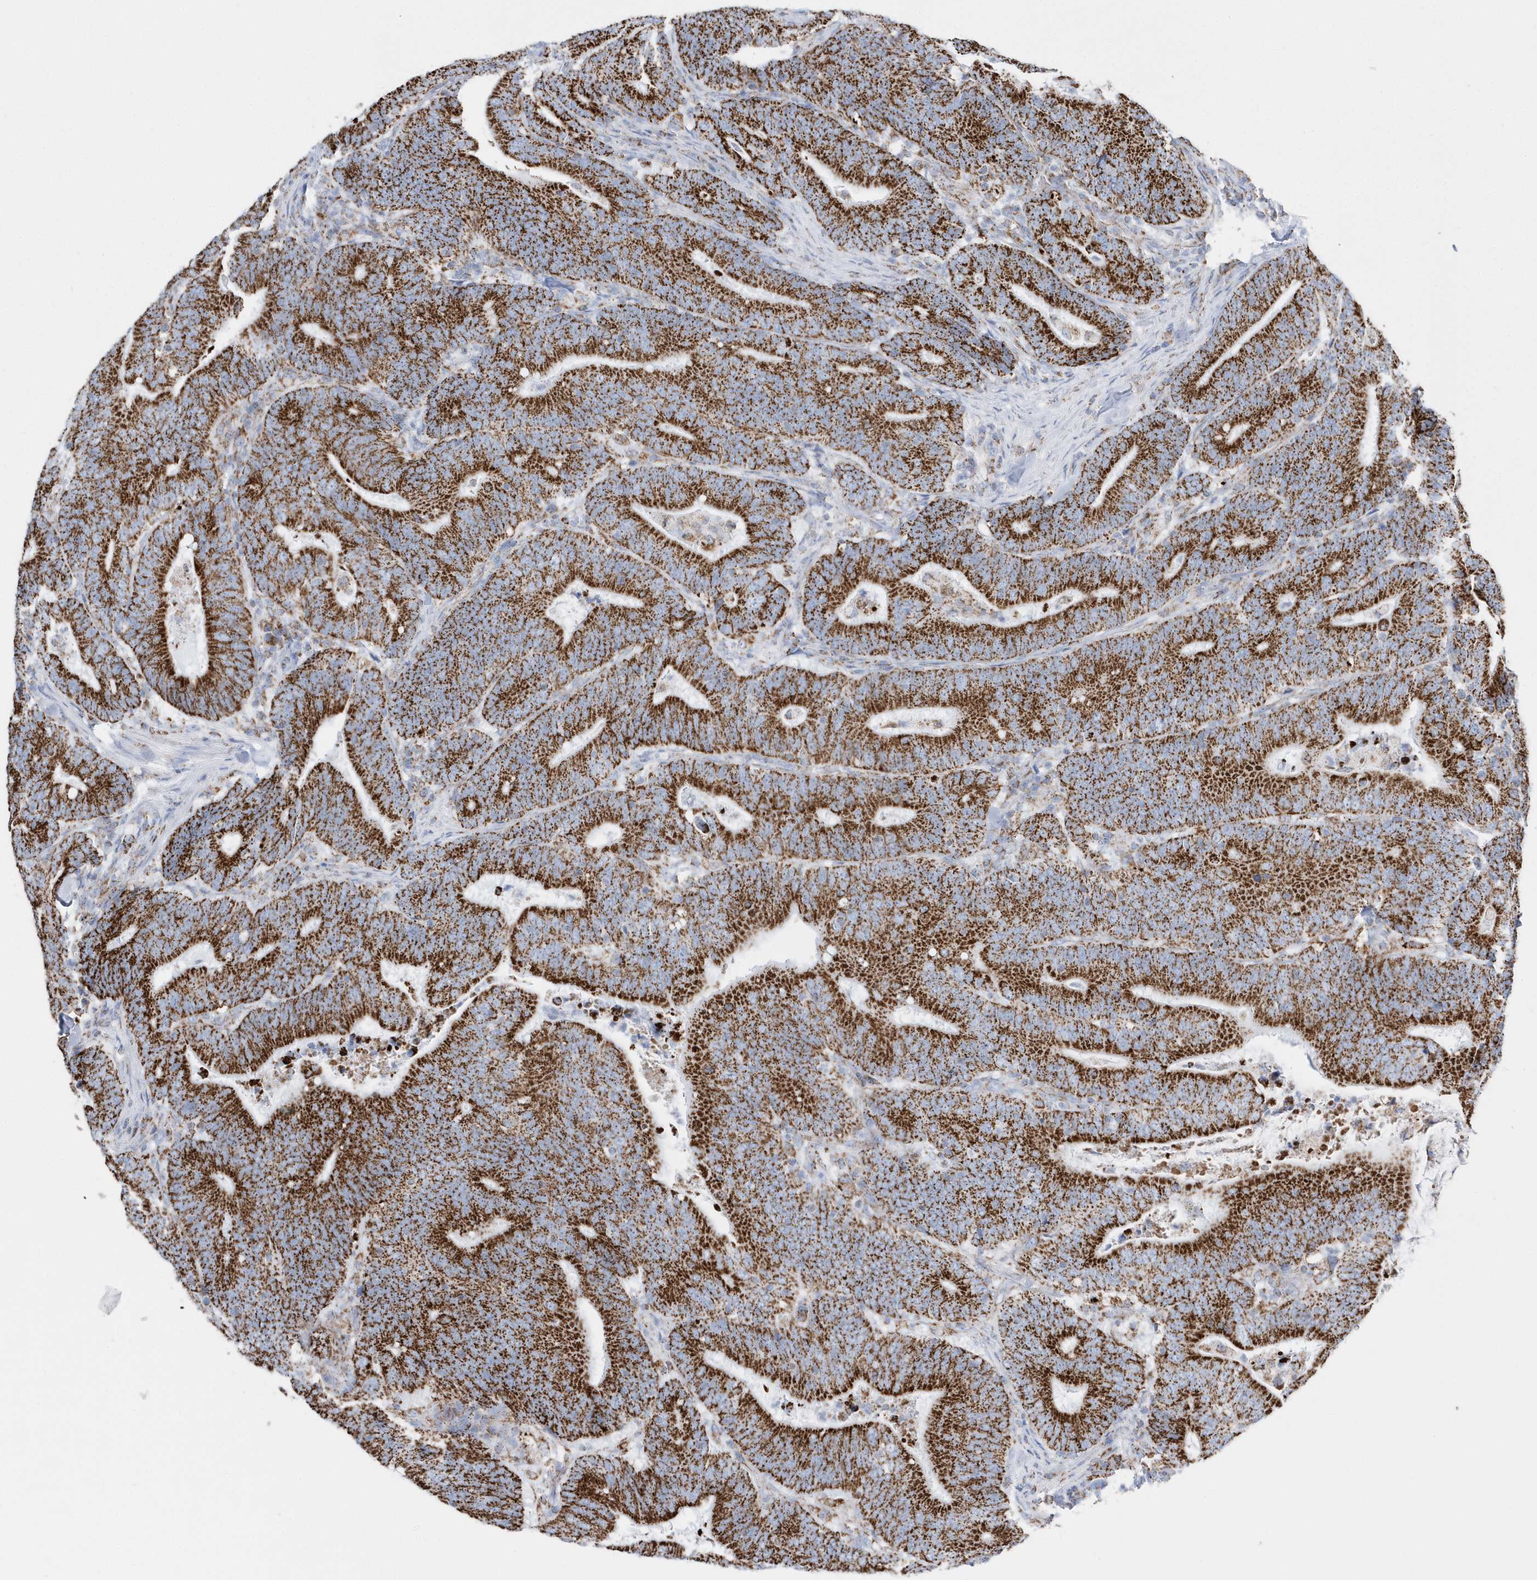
{"staining": {"intensity": "strong", "quantity": ">75%", "location": "cytoplasmic/membranous"}, "tissue": "colorectal cancer", "cell_type": "Tumor cells", "image_type": "cancer", "snomed": [{"axis": "morphology", "description": "Adenocarcinoma, NOS"}, {"axis": "topography", "description": "Colon"}], "caption": "Protein positivity by IHC shows strong cytoplasmic/membranous staining in approximately >75% of tumor cells in colorectal cancer (adenocarcinoma).", "gene": "TMCO6", "patient": {"sex": "female", "age": 66}}